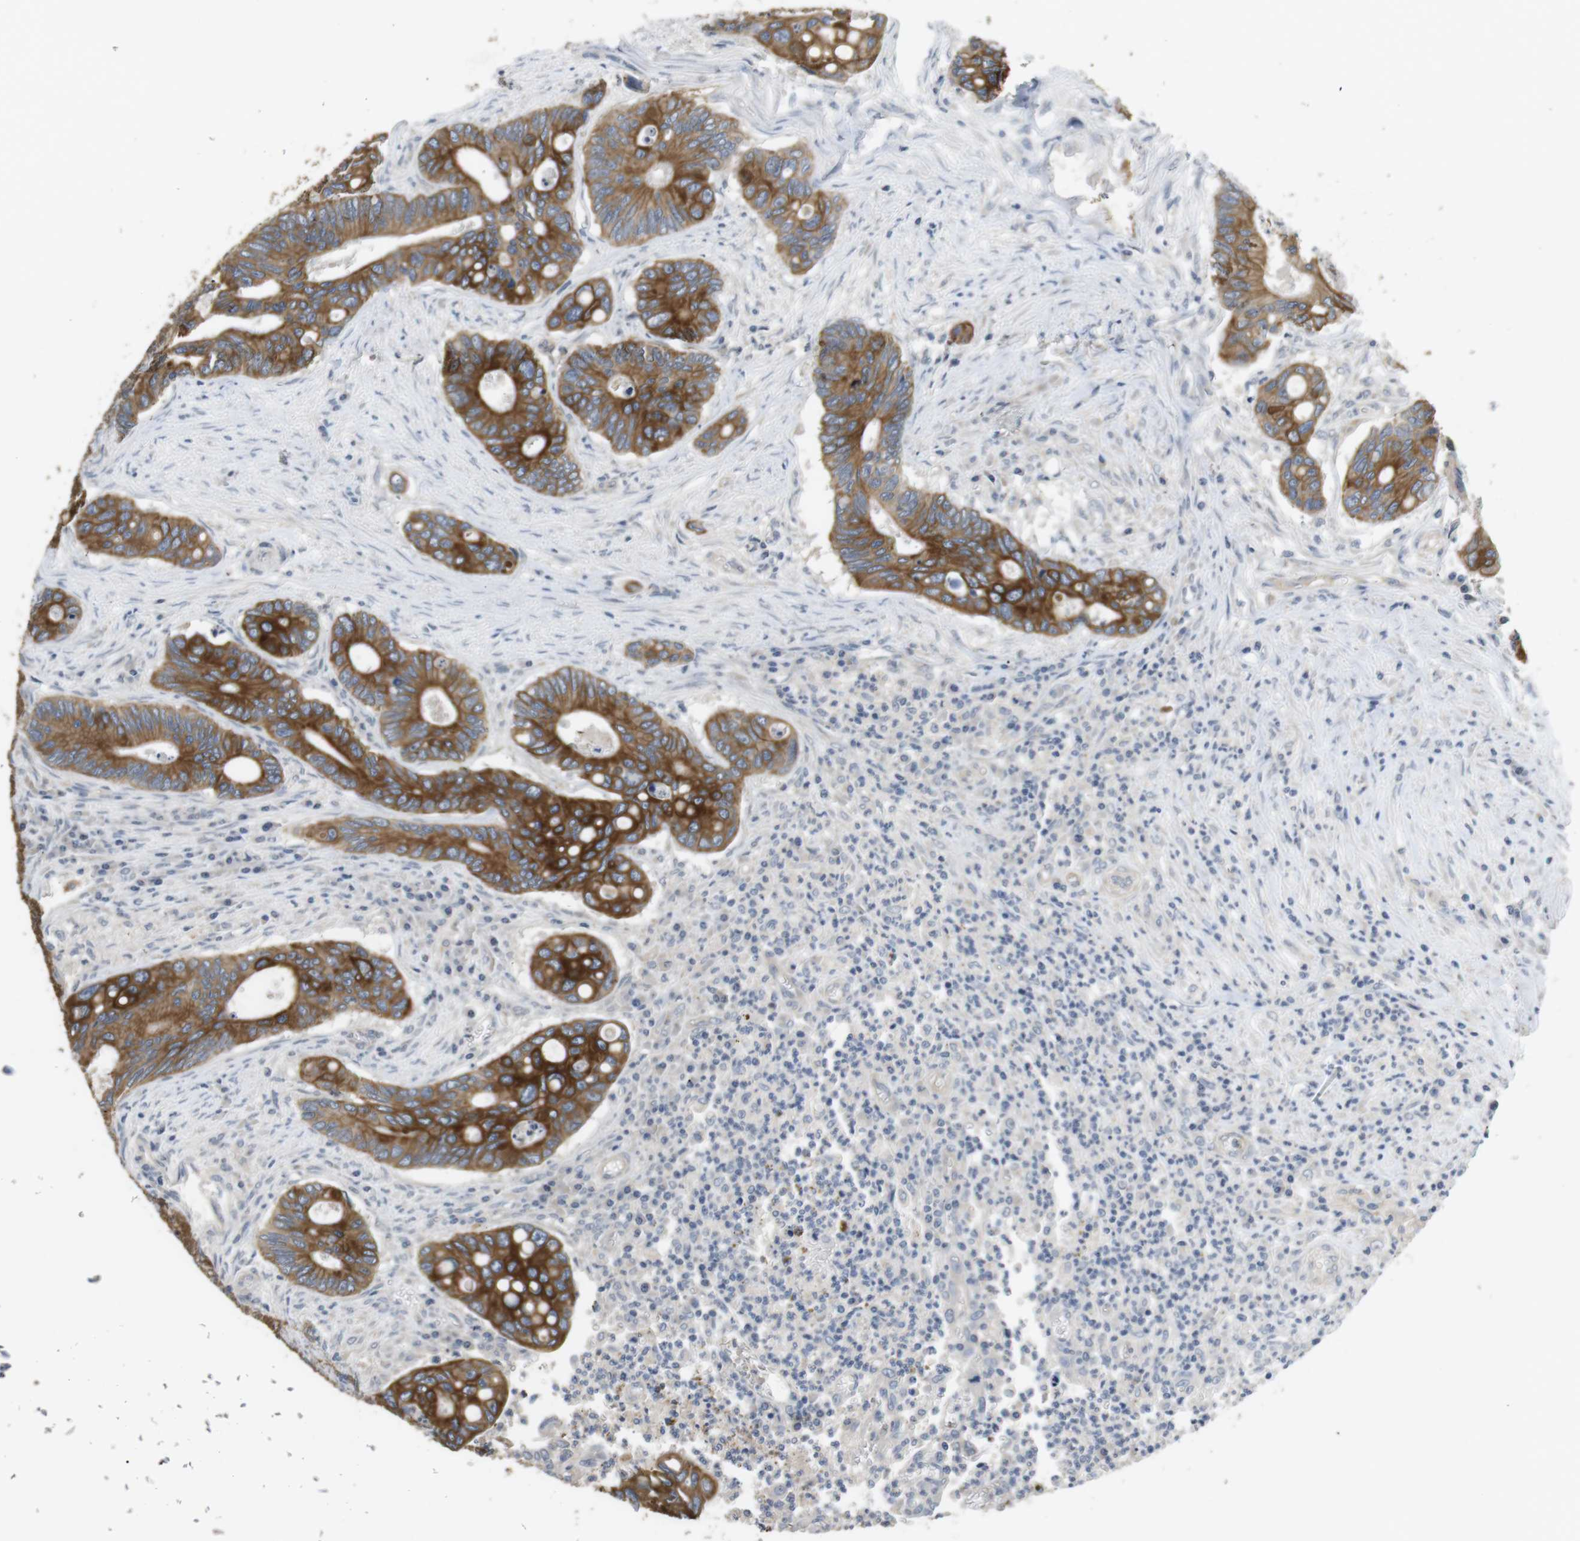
{"staining": {"intensity": "moderate", "quantity": ">75%", "location": "cytoplasmic/membranous"}, "tissue": "colorectal cancer", "cell_type": "Tumor cells", "image_type": "cancer", "snomed": [{"axis": "morphology", "description": "Inflammation, NOS"}, {"axis": "morphology", "description": "Adenocarcinoma, NOS"}, {"axis": "topography", "description": "Colon"}], "caption": "This histopathology image displays immunohistochemistry (IHC) staining of colorectal cancer (adenocarcinoma), with medium moderate cytoplasmic/membranous positivity in about >75% of tumor cells.", "gene": "ADGRL3", "patient": {"sex": "male", "age": 72}}